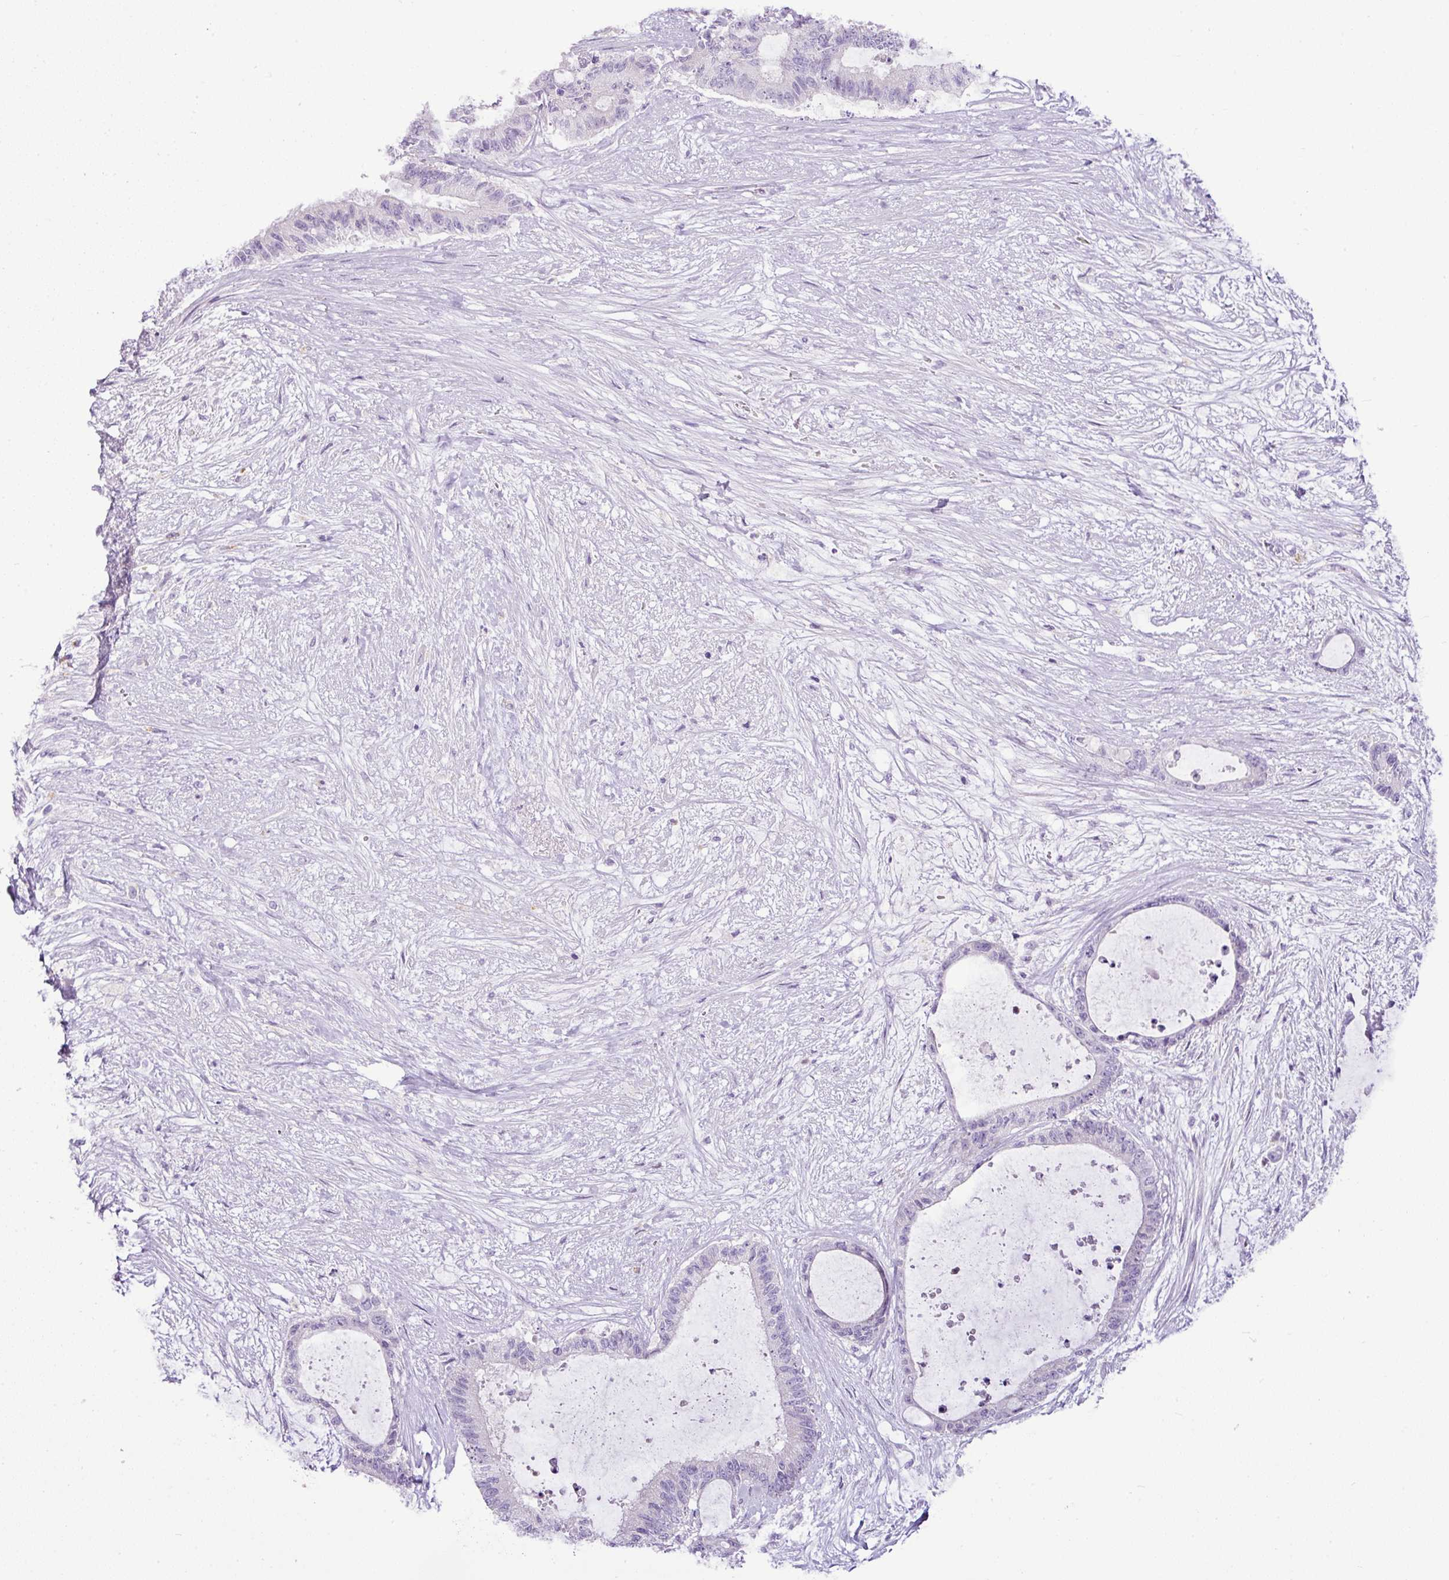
{"staining": {"intensity": "negative", "quantity": "none", "location": "none"}, "tissue": "liver cancer", "cell_type": "Tumor cells", "image_type": "cancer", "snomed": [{"axis": "morphology", "description": "Normal tissue, NOS"}, {"axis": "morphology", "description": "Cholangiocarcinoma"}, {"axis": "topography", "description": "Liver"}, {"axis": "topography", "description": "Peripheral nerve tissue"}], "caption": "An immunohistochemistry (IHC) micrograph of cholangiocarcinoma (liver) is shown. There is no staining in tumor cells of cholangiocarcinoma (liver).", "gene": "ESR1", "patient": {"sex": "female", "age": 73}}